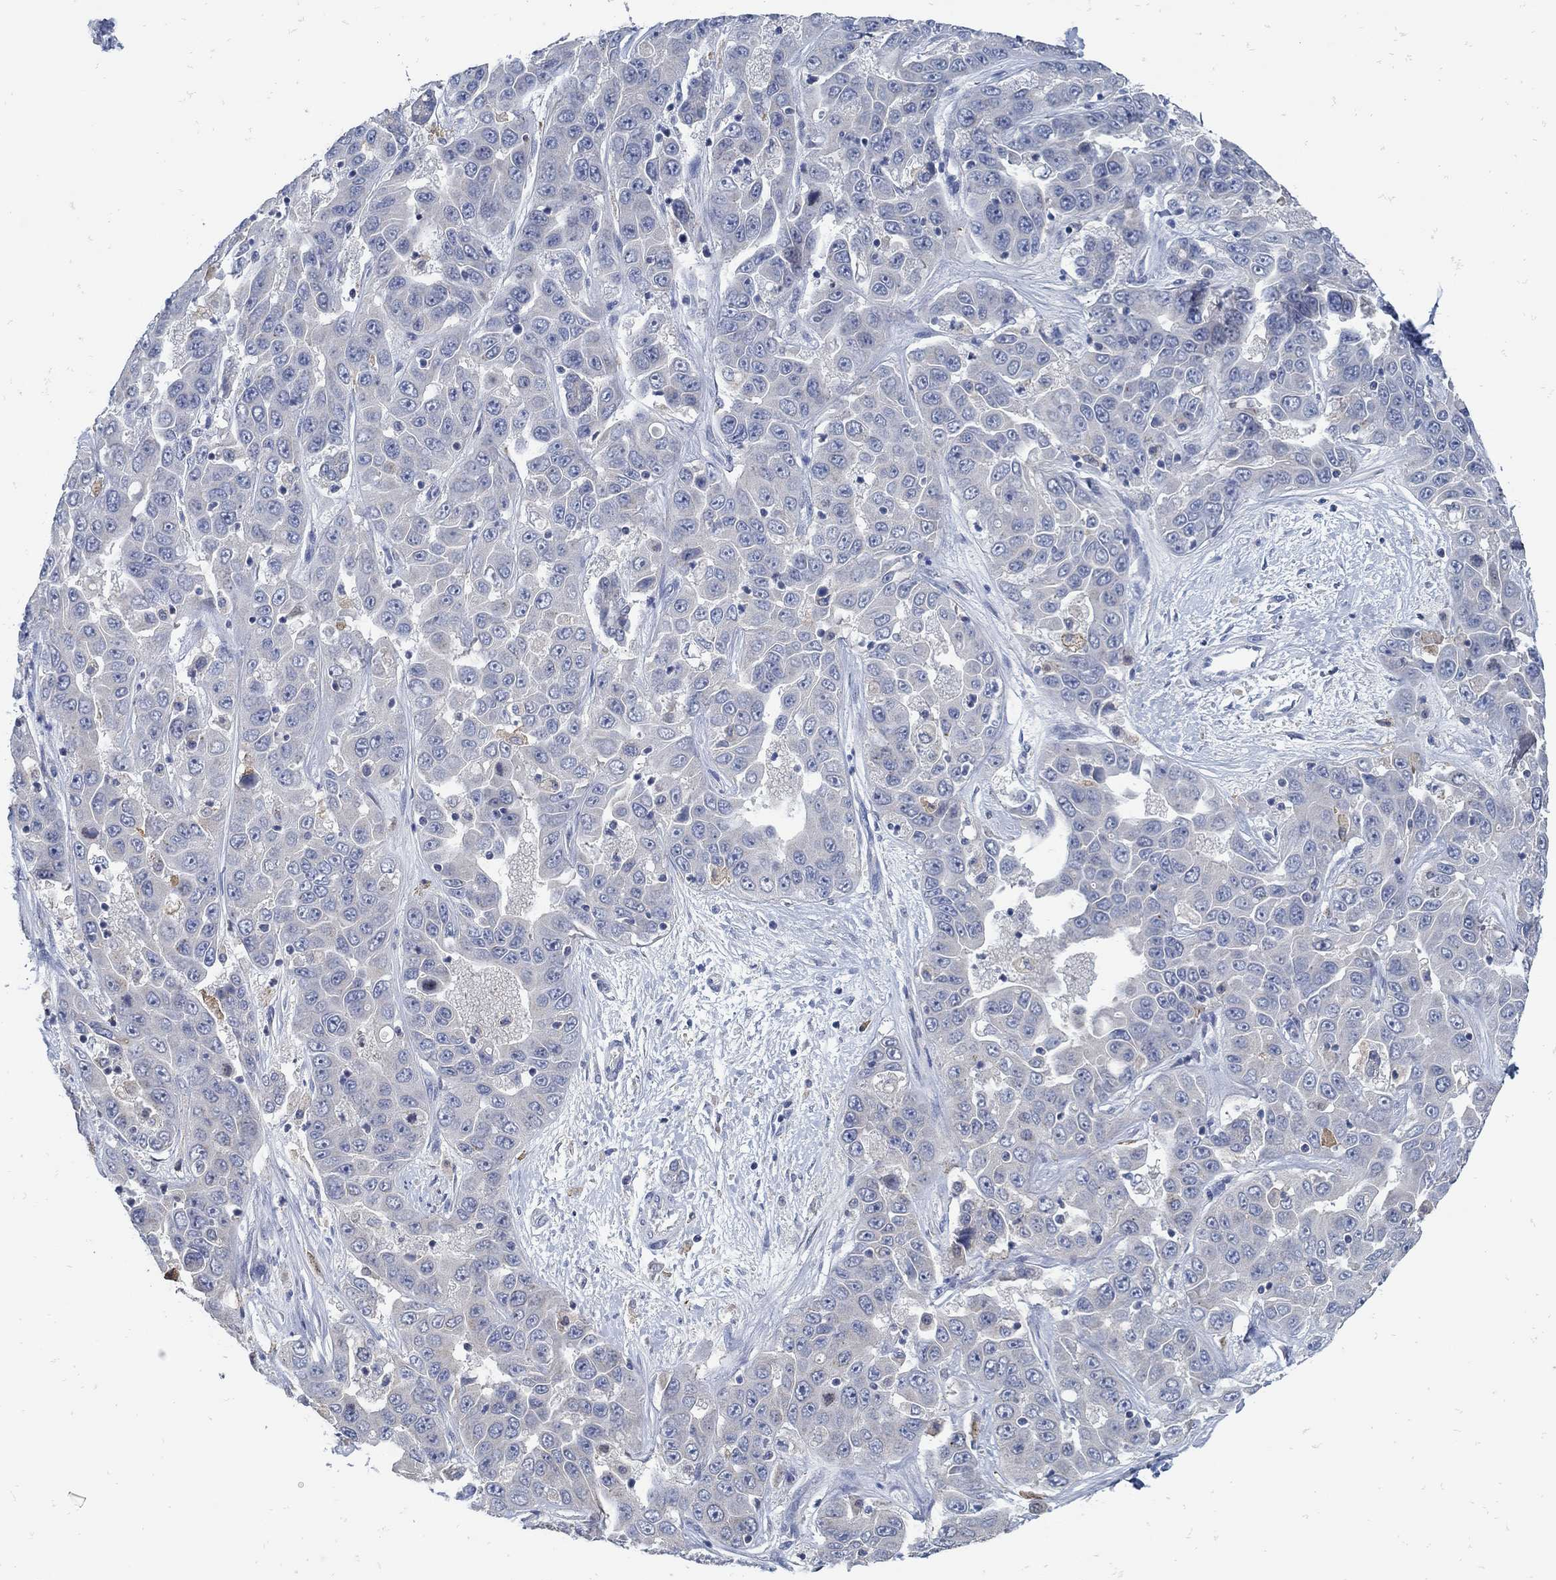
{"staining": {"intensity": "negative", "quantity": "none", "location": "none"}, "tissue": "liver cancer", "cell_type": "Tumor cells", "image_type": "cancer", "snomed": [{"axis": "morphology", "description": "Cholangiocarcinoma"}, {"axis": "topography", "description": "Liver"}], "caption": "Human liver cholangiocarcinoma stained for a protein using IHC shows no positivity in tumor cells.", "gene": "ZFAND4", "patient": {"sex": "female", "age": 52}}